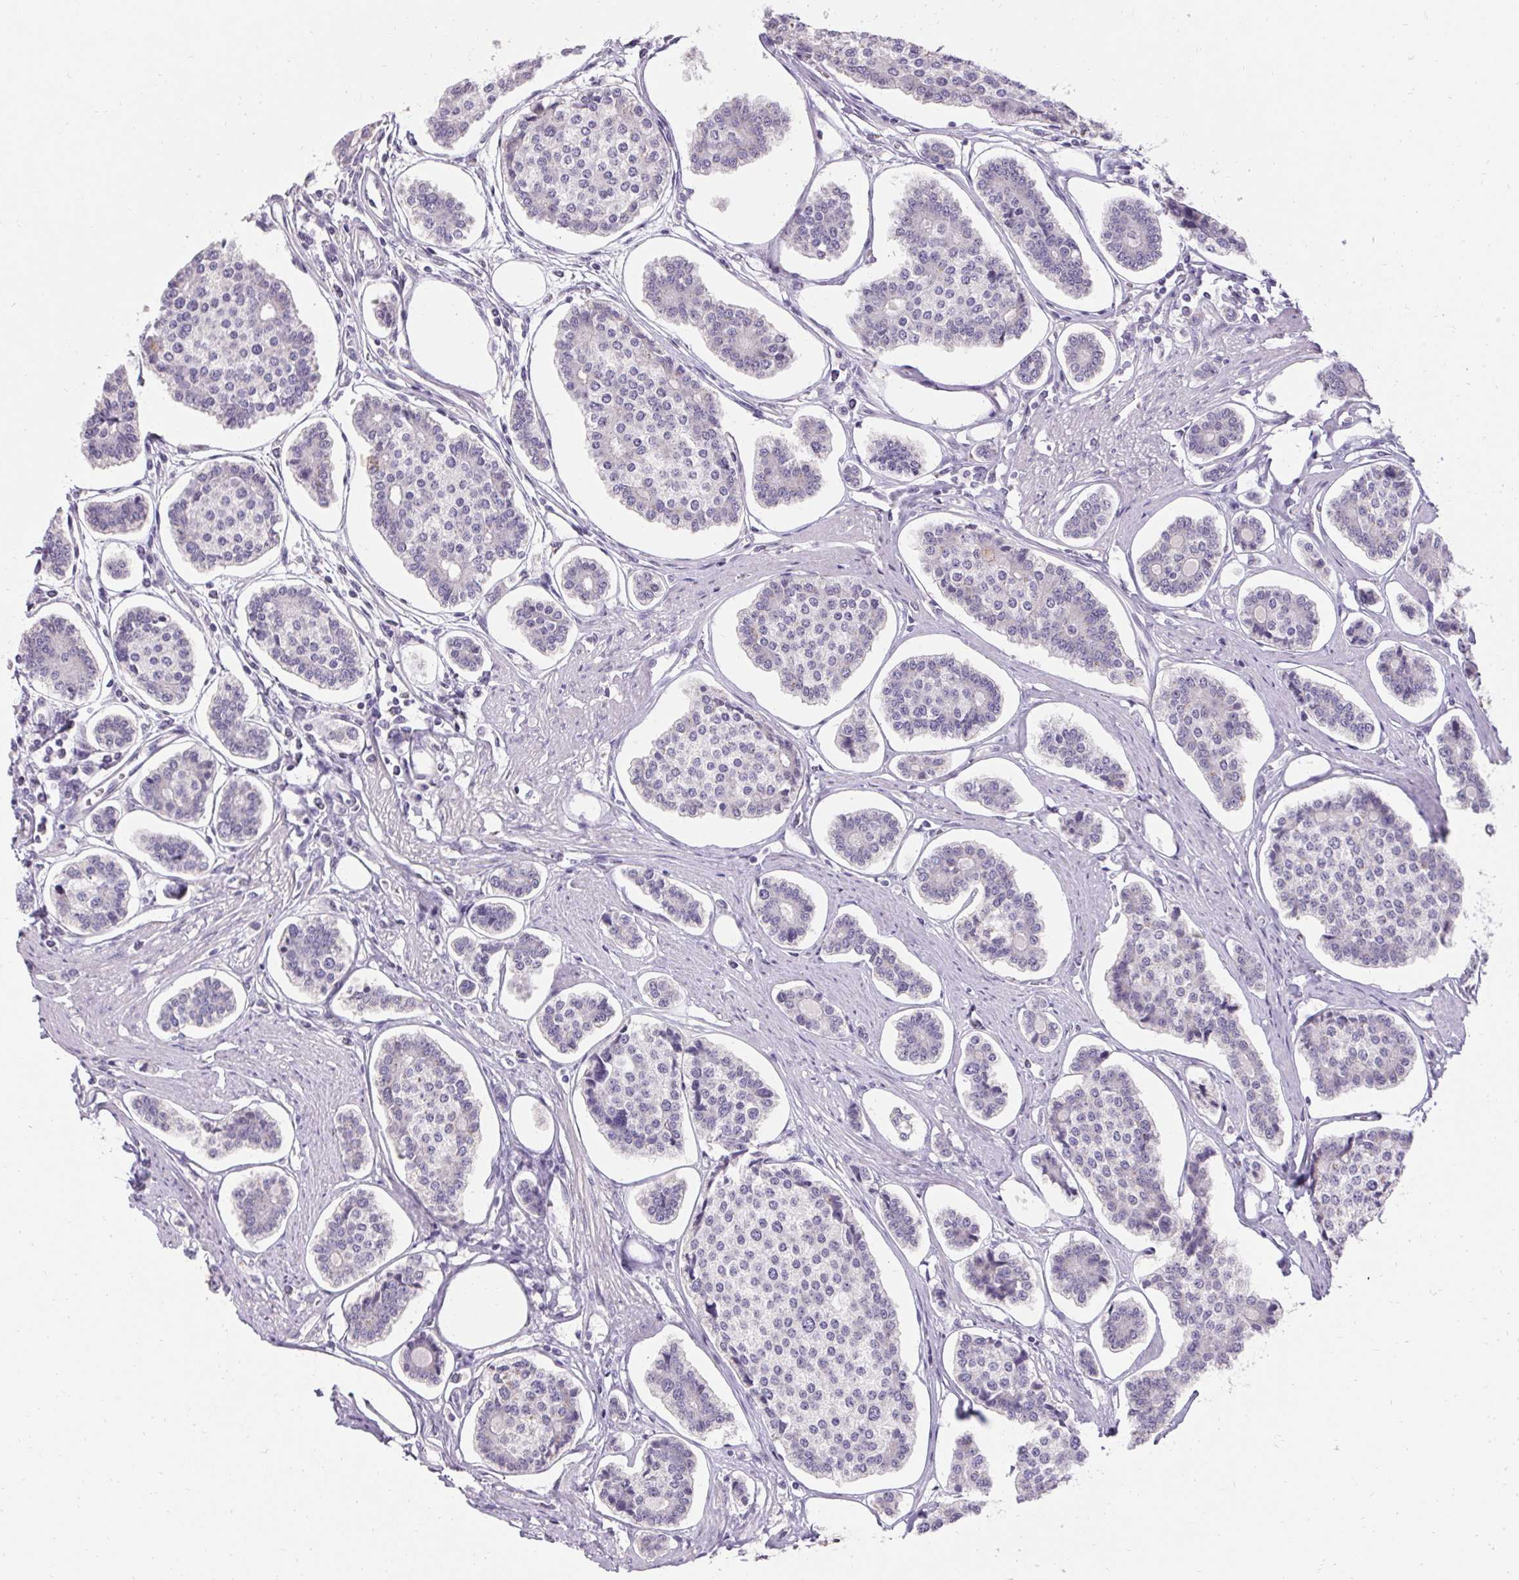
{"staining": {"intensity": "negative", "quantity": "none", "location": "none"}, "tissue": "carcinoid", "cell_type": "Tumor cells", "image_type": "cancer", "snomed": [{"axis": "morphology", "description": "Carcinoid, malignant, NOS"}, {"axis": "topography", "description": "Small intestine"}], "caption": "Immunohistochemistry of human carcinoid (malignant) reveals no positivity in tumor cells.", "gene": "HSD17B3", "patient": {"sex": "female", "age": 65}}